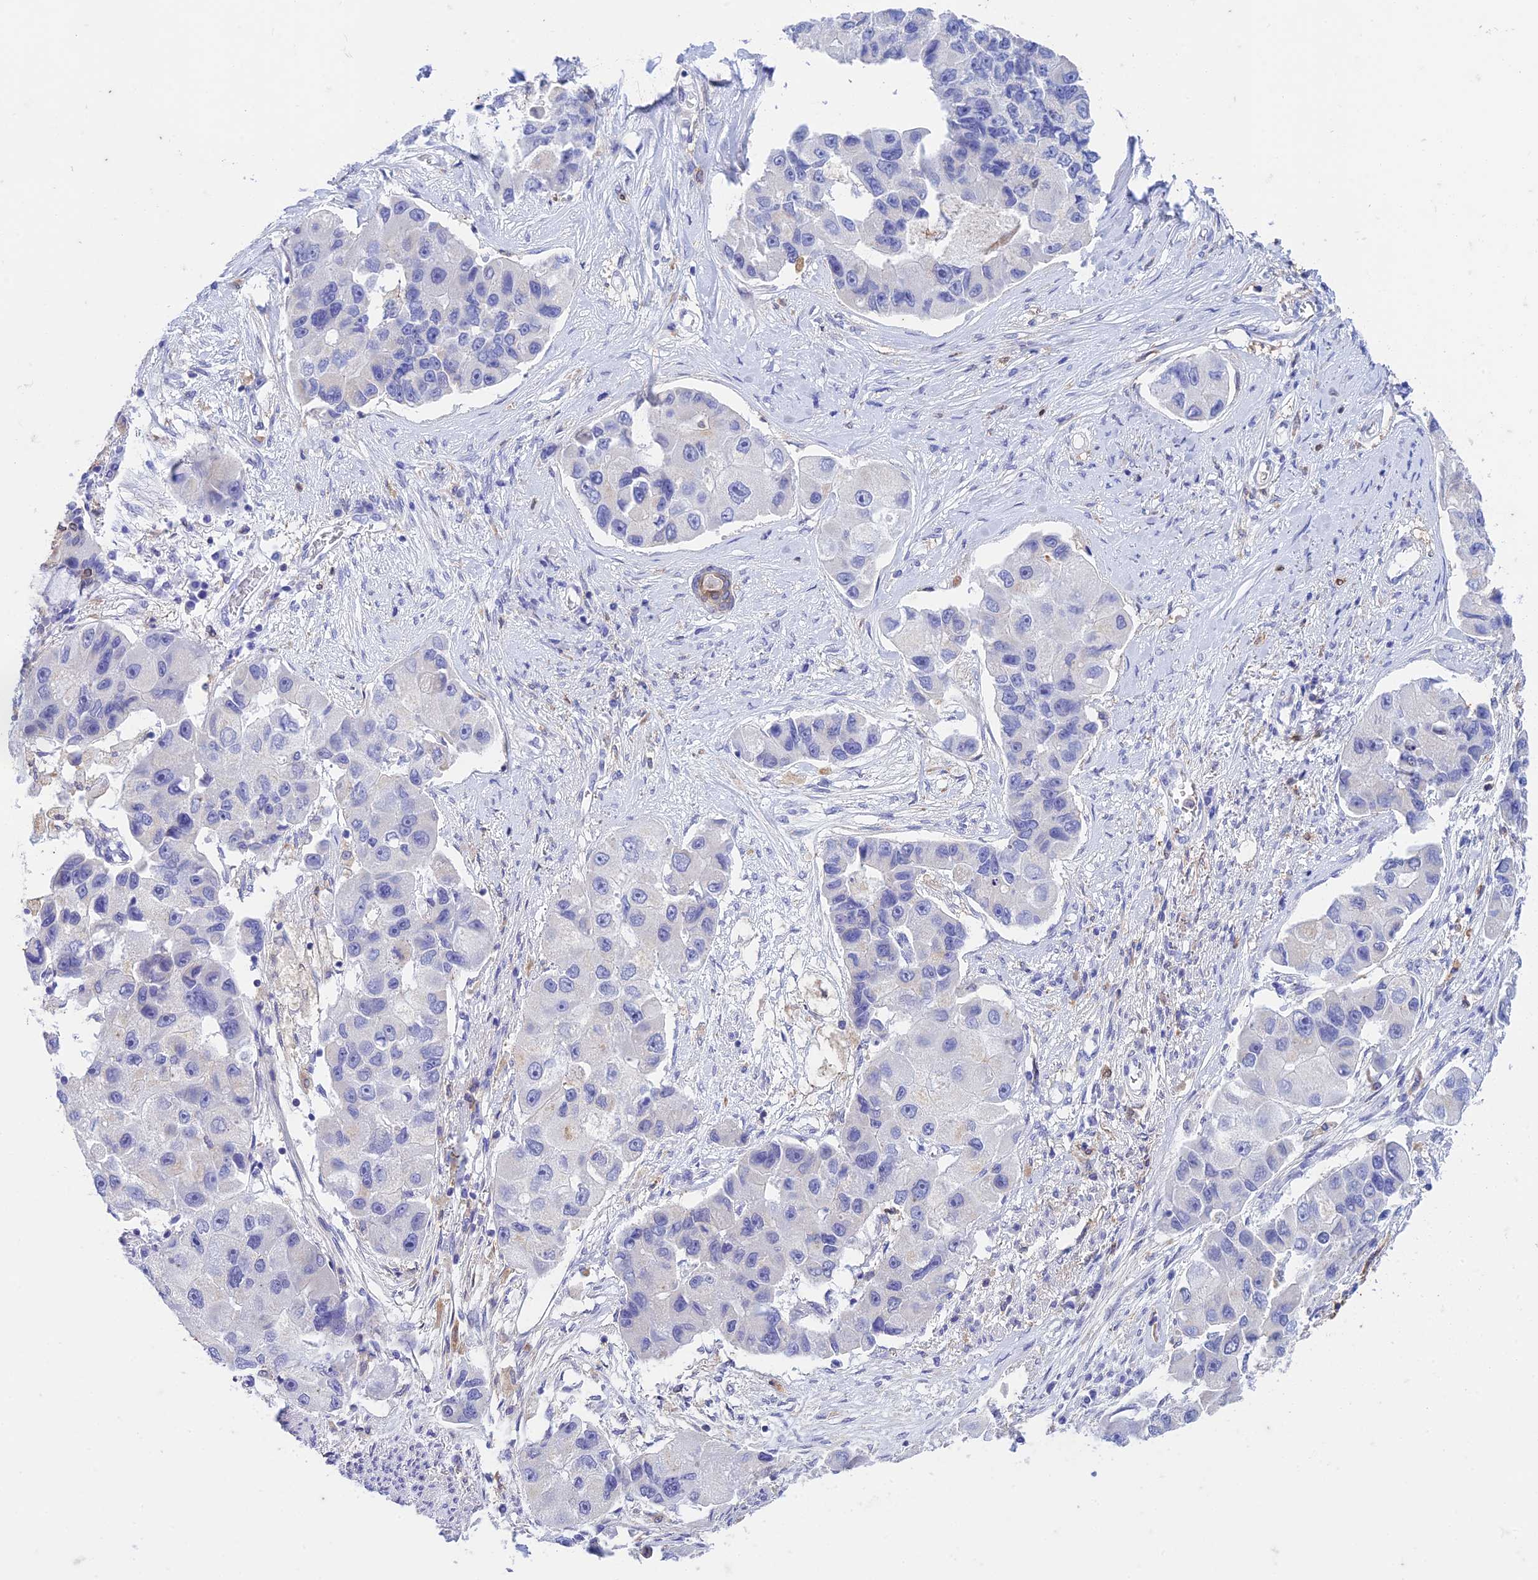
{"staining": {"intensity": "negative", "quantity": "none", "location": "none"}, "tissue": "lung cancer", "cell_type": "Tumor cells", "image_type": "cancer", "snomed": [{"axis": "morphology", "description": "Adenocarcinoma, NOS"}, {"axis": "topography", "description": "Lung"}], "caption": "An immunohistochemistry (IHC) image of lung cancer is shown. There is no staining in tumor cells of lung cancer.", "gene": "FGF7", "patient": {"sex": "female", "age": 54}}